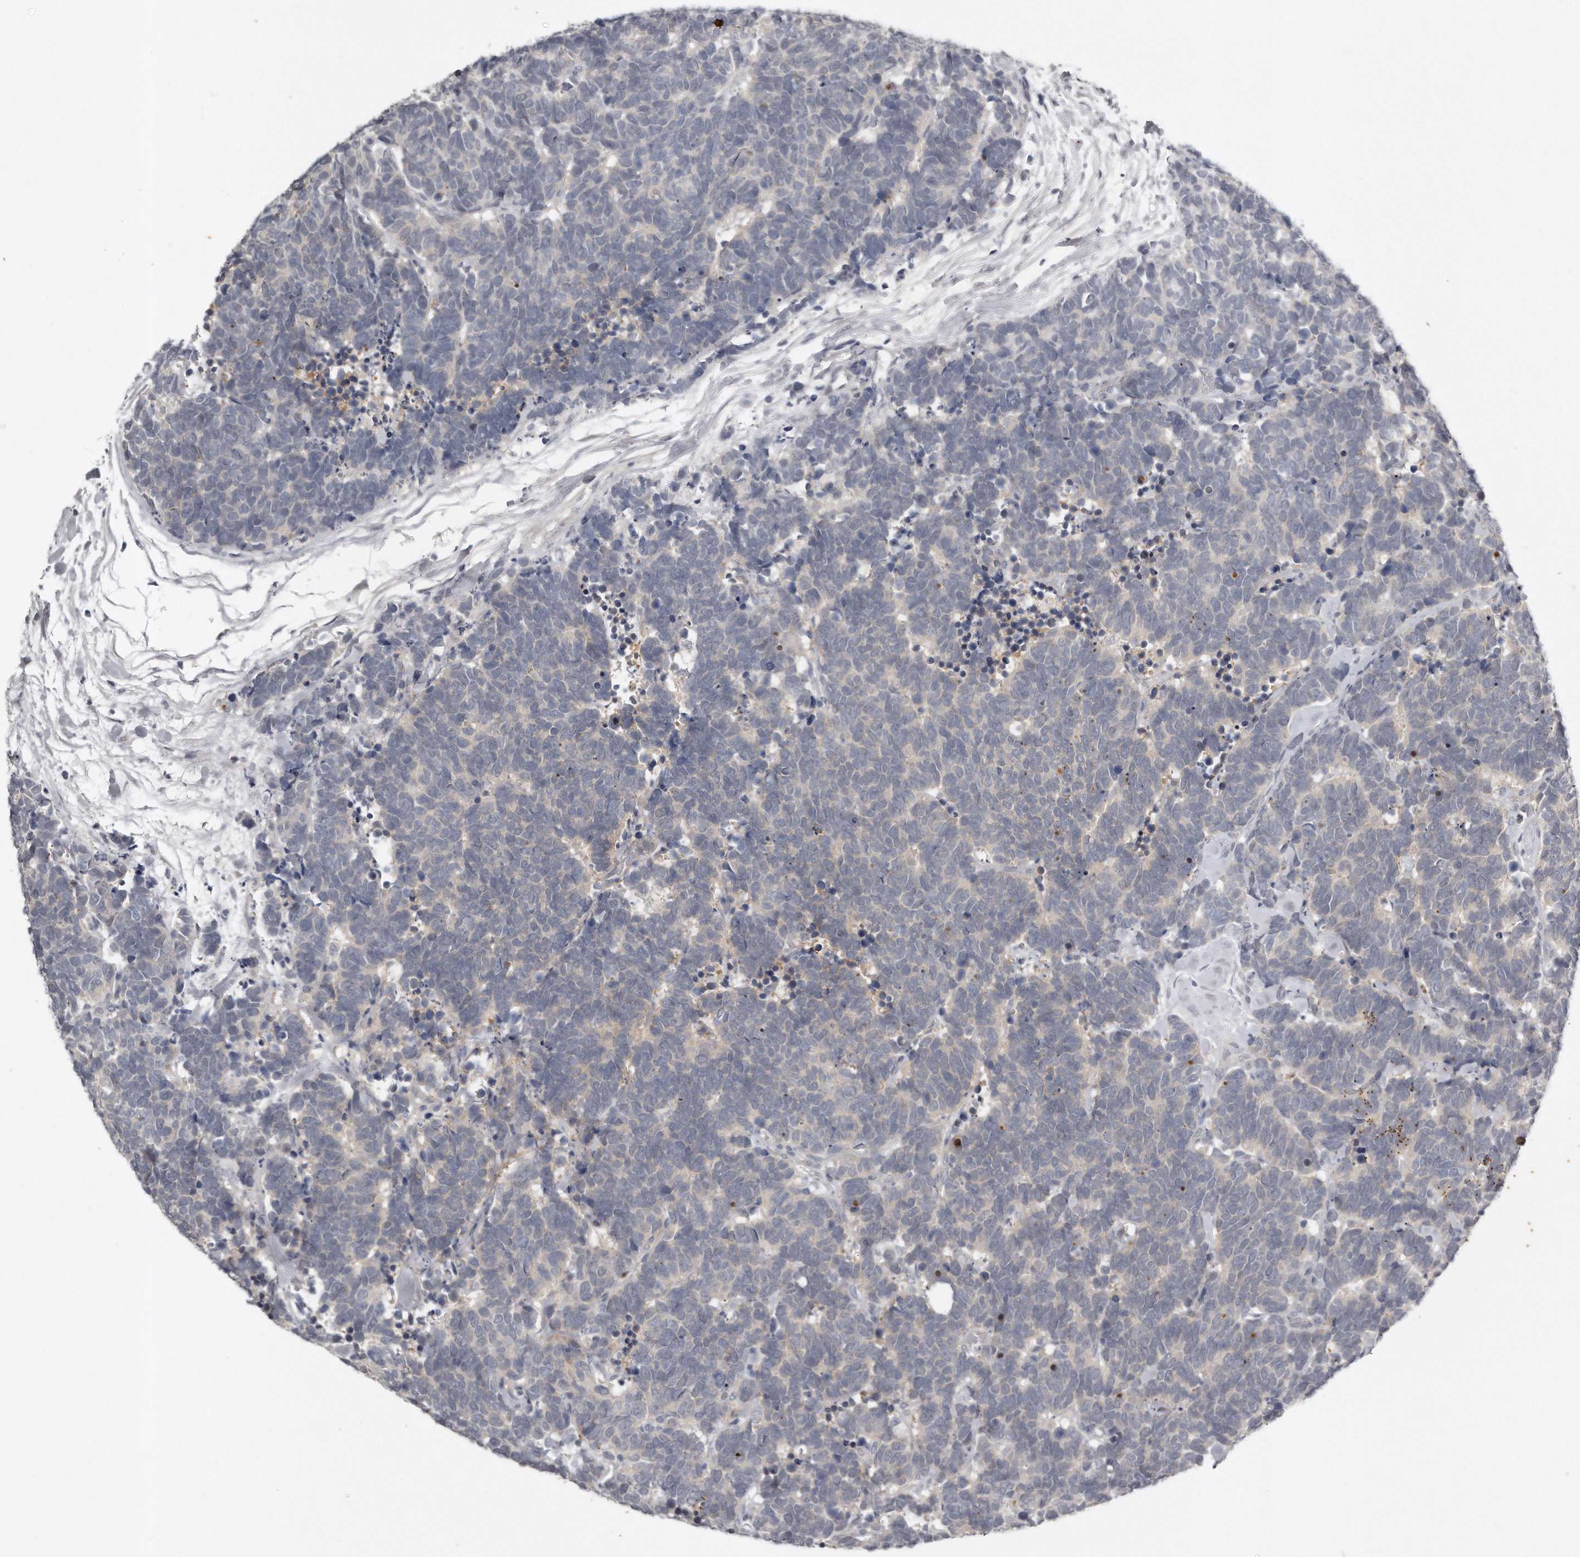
{"staining": {"intensity": "negative", "quantity": "none", "location": "none"}, "tissue": "carcinoid", "cell_type": "Tumor cells", "image_type": "cancer", "snomed": [{"axis": "morphology", "description": "Carcinoma, NOS"}, {"axis": "morphology", "description": "Carcinoid, malignant, NOS"}, {"axis": "topography", "description": "Urinary bladder"}], "caption": "This is an IHC image of human carcinoid. There is no staining in tumor cells.", "gene": "GGCT", "patient": {"sex": "male", "age": 57}}